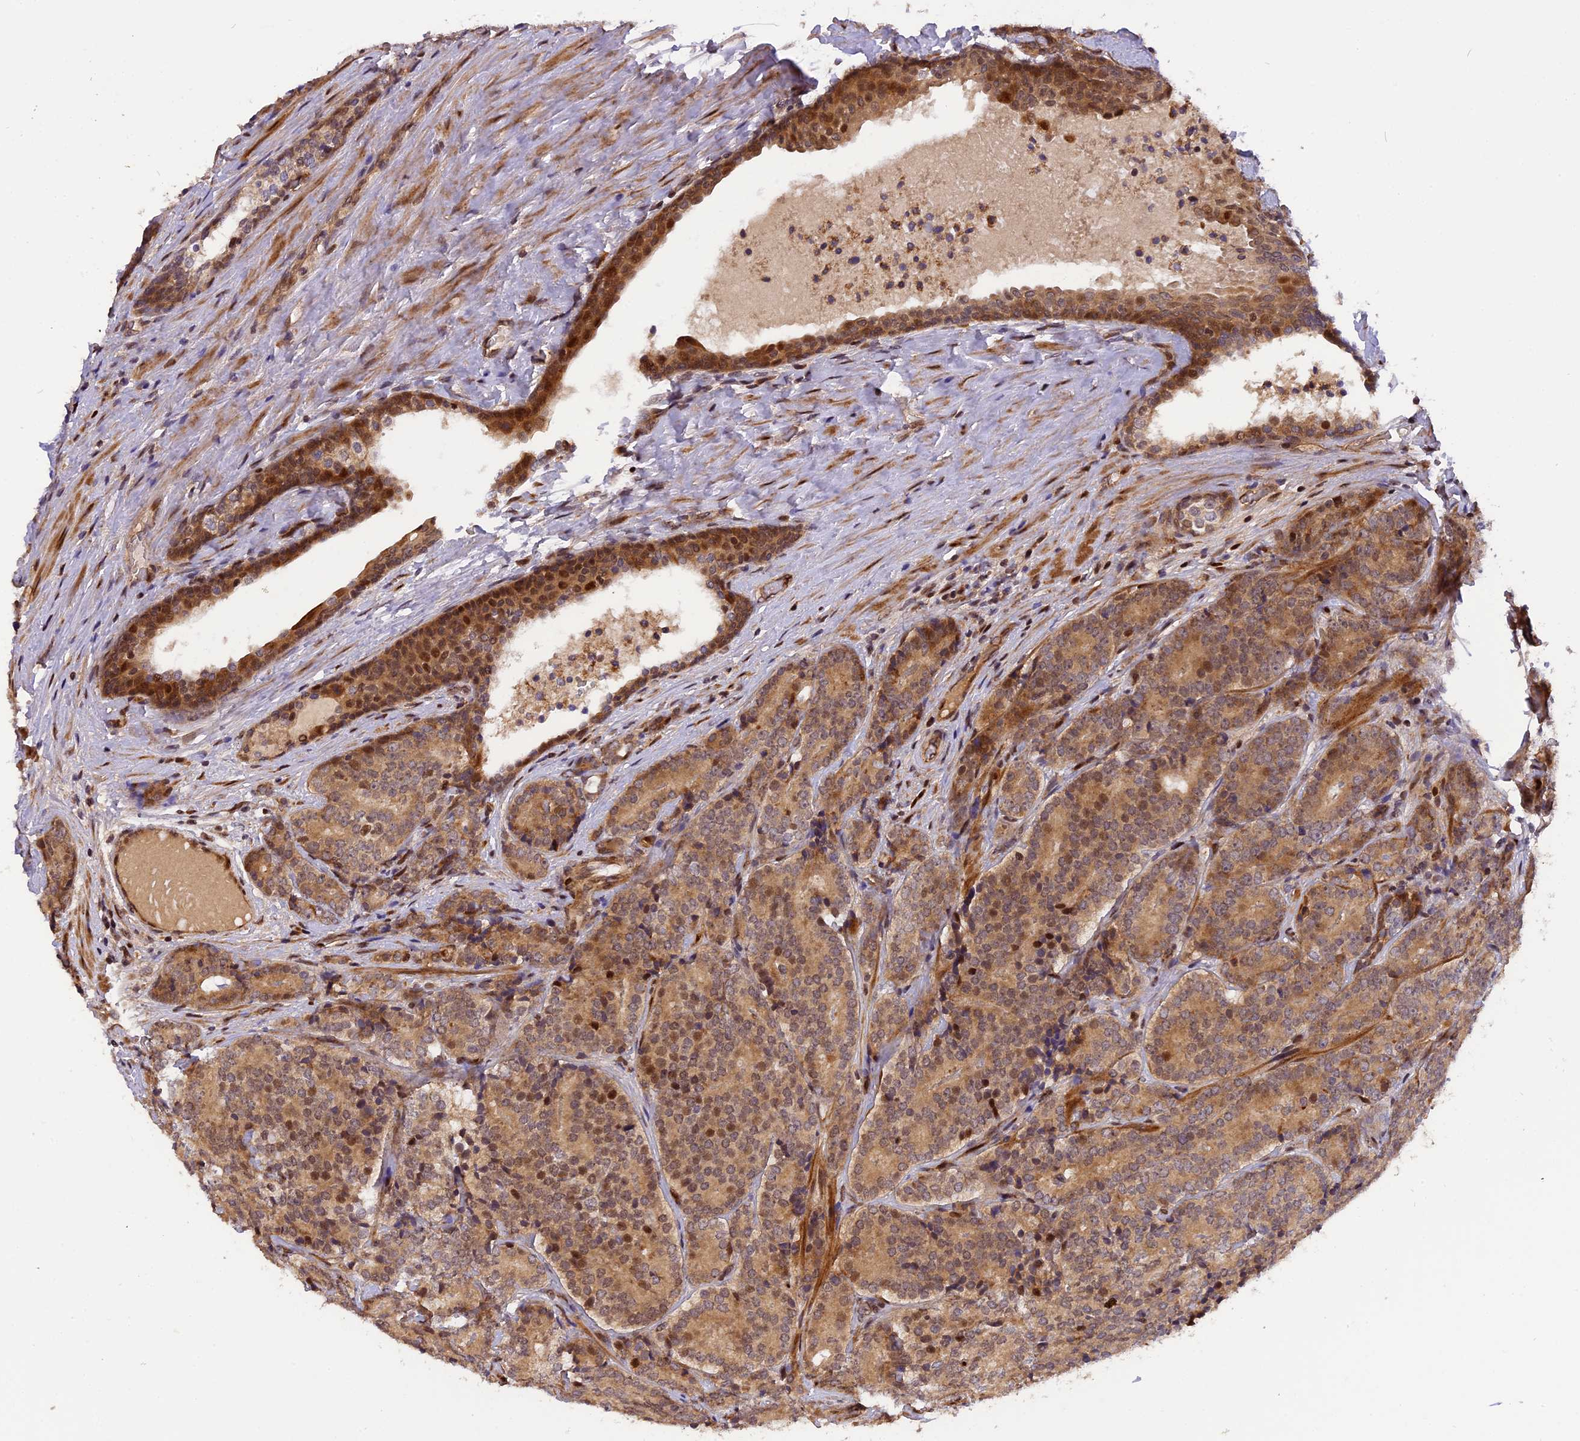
{"staining": {"intensity": "moderate", "quantity": ">75%", "location": "cytoplasmic/membranous,nuclear"}, "tissue": "prostate cancer", "cell_type": "Tumor cells", "image_type": "cancer", "snomed": [{"axis": "morphology", "description": "Adenocarcinoma, High grade"}, {"axis": "topography", "description": "Prostate"}], "caption": "This is a photomicrograph of immunohistochemistry (IHC) staining of prostate cancer (adenocarcinoma (high-grade)), which shows moderate expression in the cytoplasmic/membranous and nuclear of tumor cells.", "gene": "MICALL1", "patient": {"sex": "male", "age": 56}}